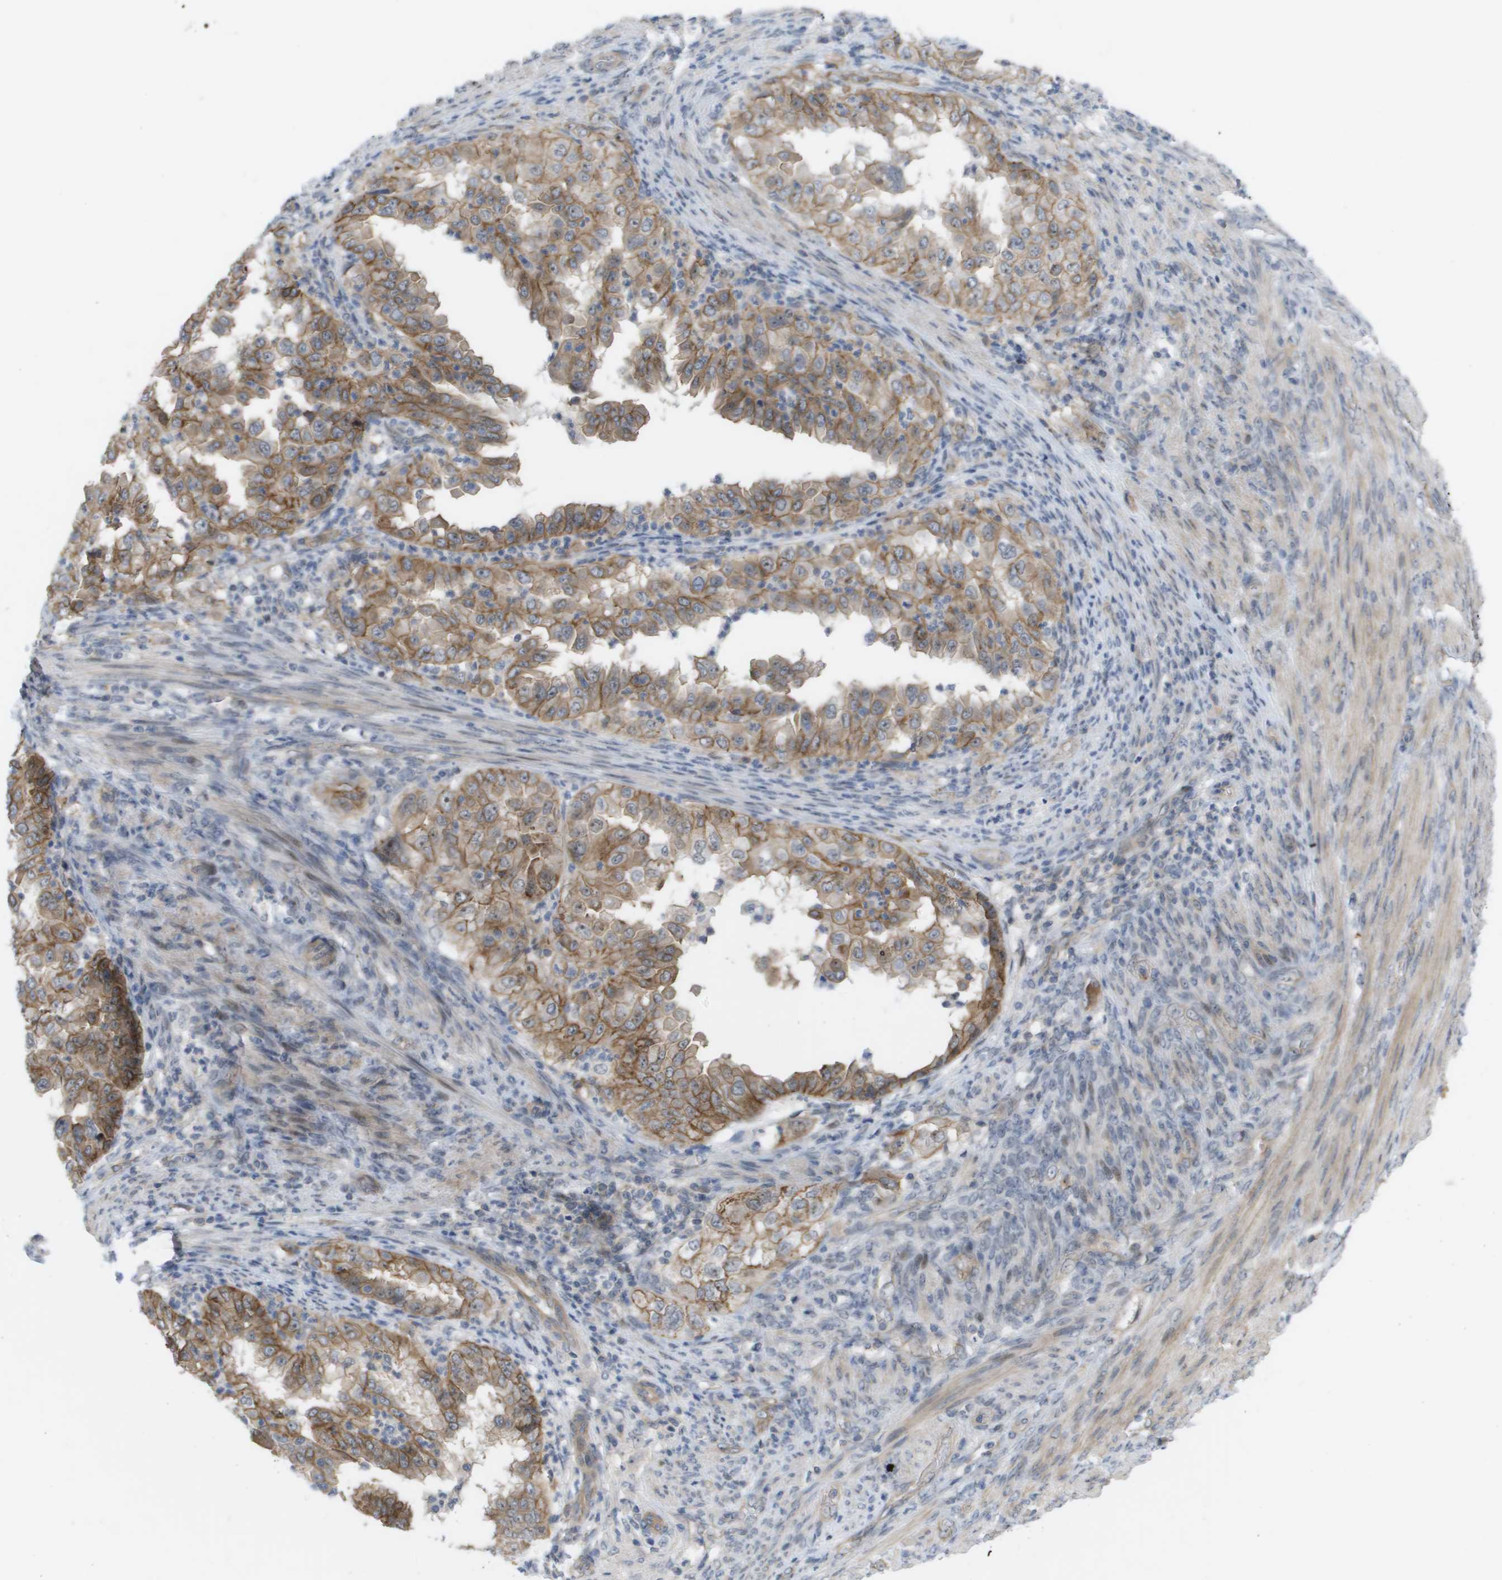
{"staining": {"intensity": "moderate", "quantity": ">75%", "location": "cytoplasmic/membranous"}, "tissue": "endometrial cancer", "cell_type": "Tumor cells", "image_type": "cancer", "snomed": [{"axis": "morphology", "description": "Adenocarcinoma, NOS"}, {"axis": "topography", "description": "Endometrium"}], "caption": "Endometrial cancer (adenocarcinoma) stained with a protein marker shows moderate staining in tumor cells.", "gene": "MTARC2", "patient": {"sex": "female", "age": 85}}